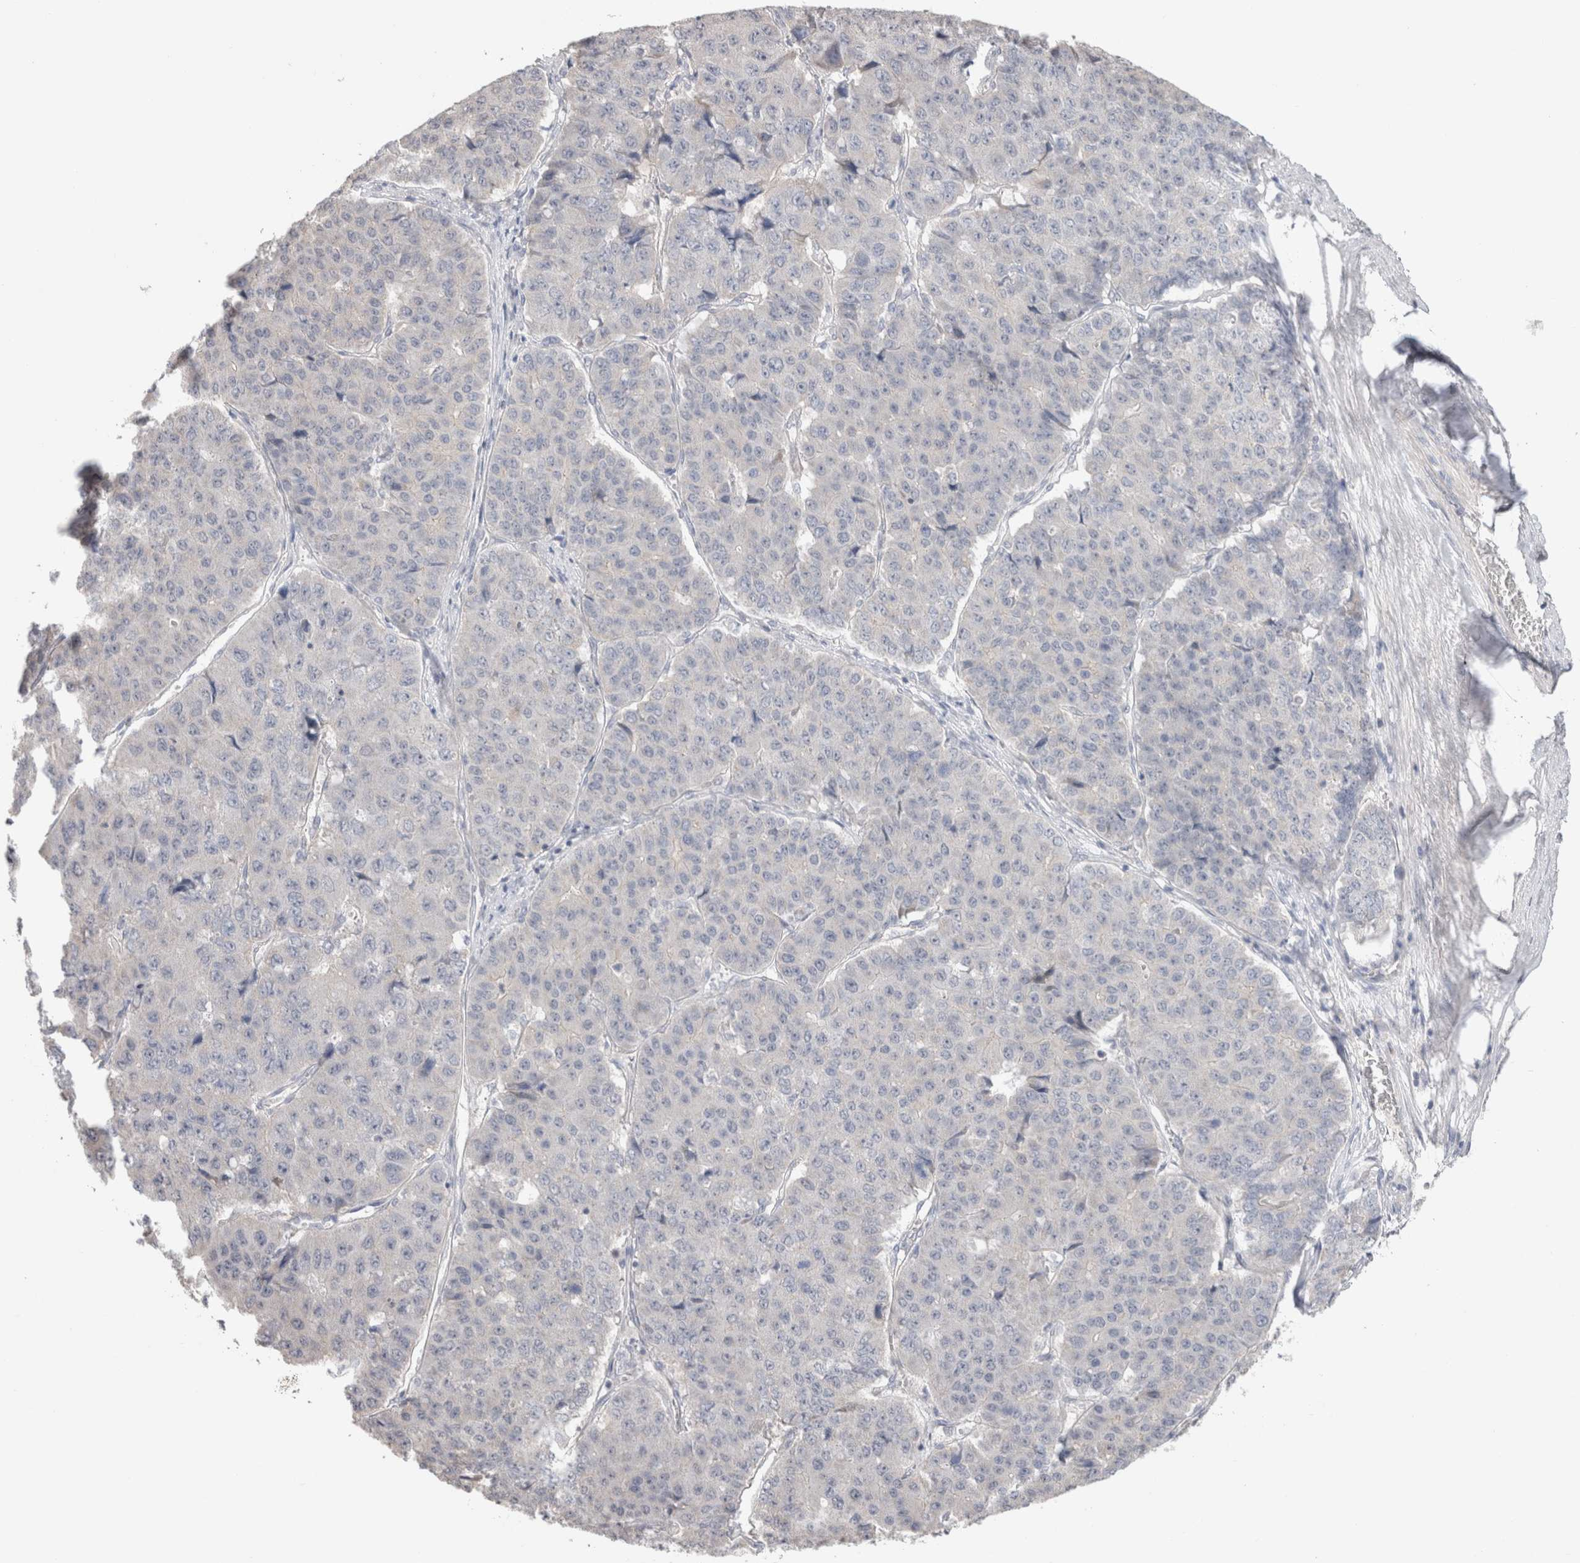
{"staining": {"intensity": "negative", "quantity": "none", "location": "none"}, "tissue": "pancreatic cancer", "cell_type": "Tumor cells", "image_type": "cancer", "snomed": [{"axis": "morphology", "description": "Adenocarcinoma, NOS"}, {"axis": "topography", "description": "Pancreas"}], "caption": "Immunohistochemistry (IHC) micrograph of neoplastic tissue: pancreatic adenocarcinoma stained with DAB (3,3'-diaminobenzidine) displays no significant protein expression in tumor cells.", "gene": "DMD", "patient": {"sex": "male", "age": 50}}